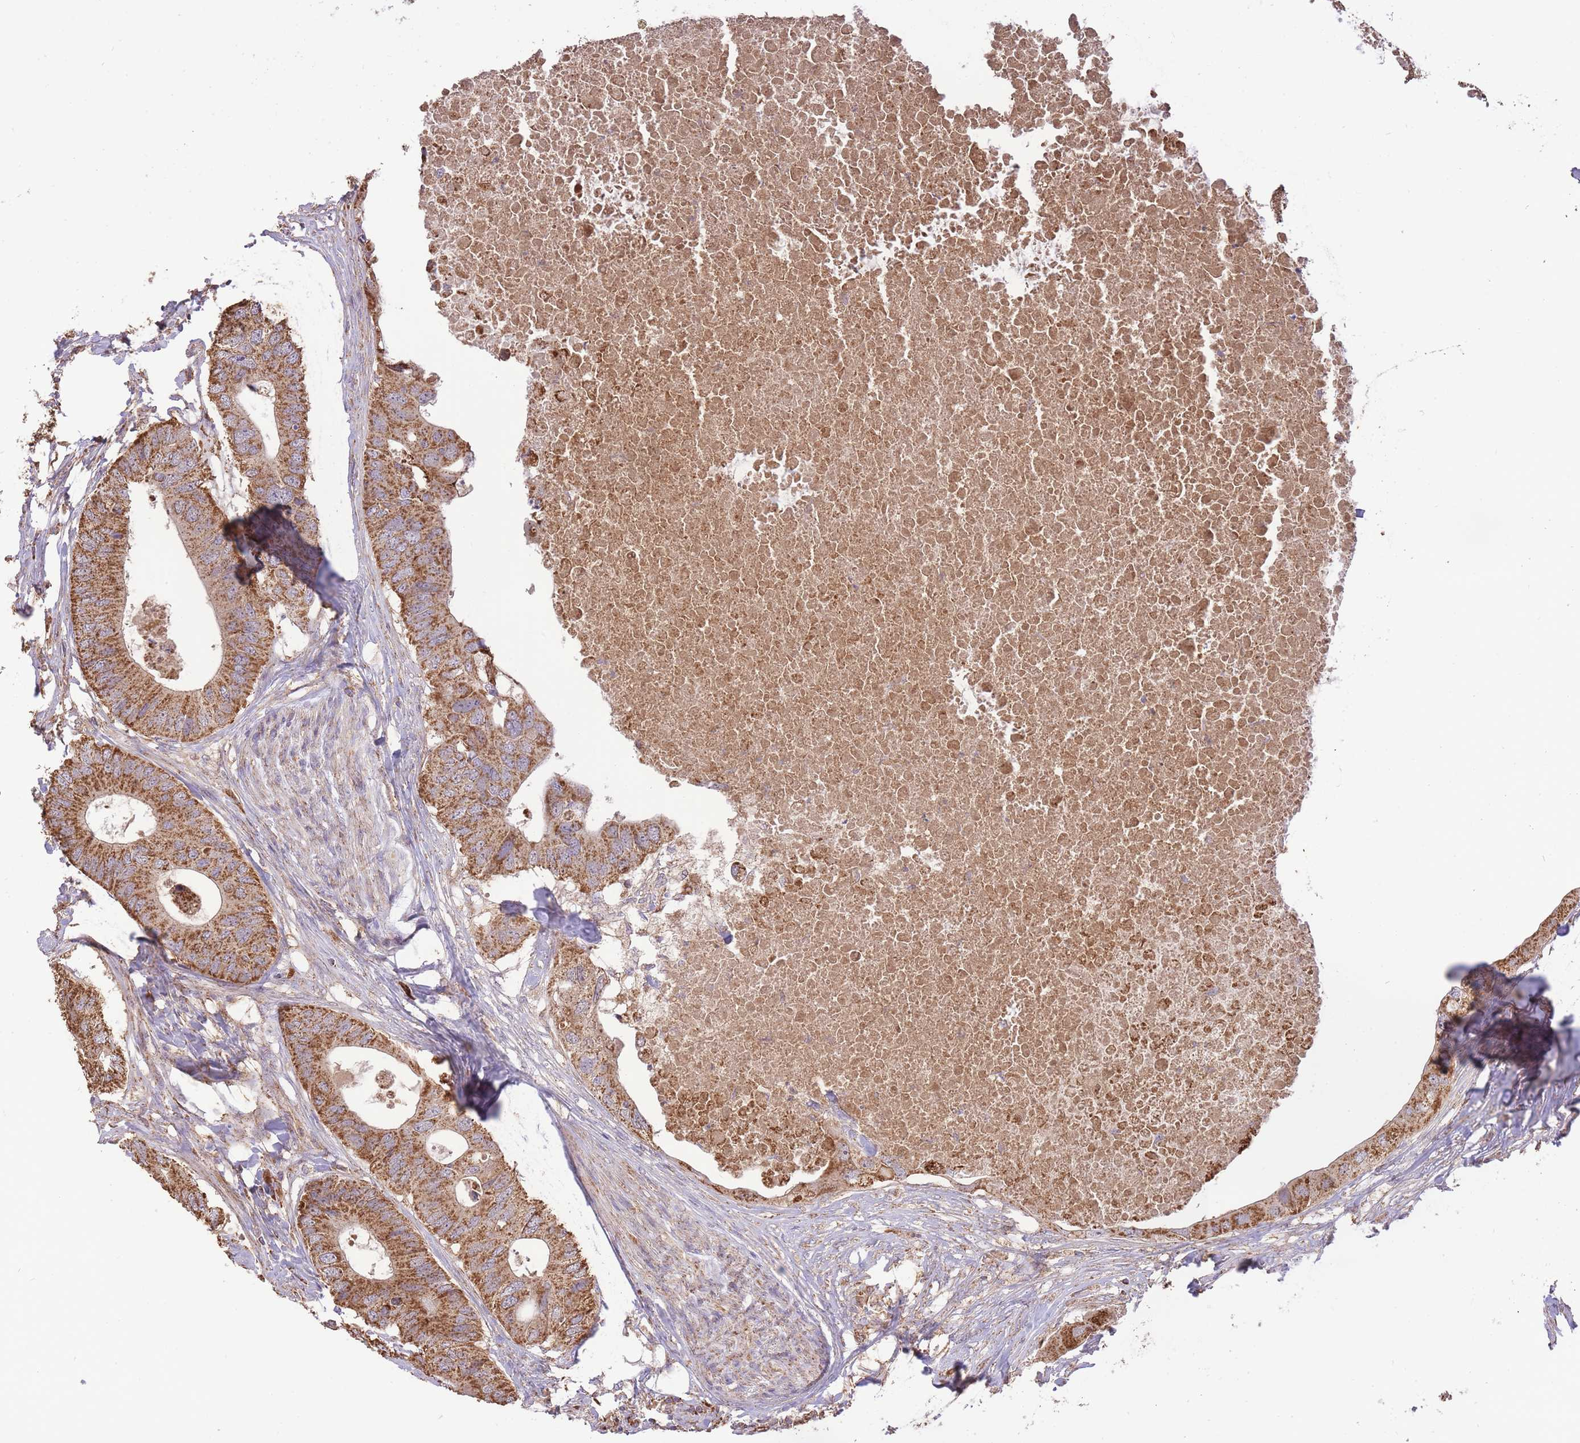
{"staining": {"intensity": "strong", "quantity": ">75%", "location": "cytoplasmic/membranous"}, "tissue": "colorectal cancer", "cell_type": "Tumor cells", "image_type": "cancer", "snomed": [{"axis": "morphology", "description": "Adenocarcinoma, NOS"}, {"axis": "topography", "description": "Colon"}], "caption": "DAB (3,3'-diaminobenzidine) immunohistochemical staining of colorectal adenocarcinoma demonstrates strong cytoplasmic/membranous protein positivity in approximately >75% of tumor cells. (Brightfield microscopy of DAB IHC at high magnification).", "gene": "PREP", "patient": {"sex": "male", "age": 71}}